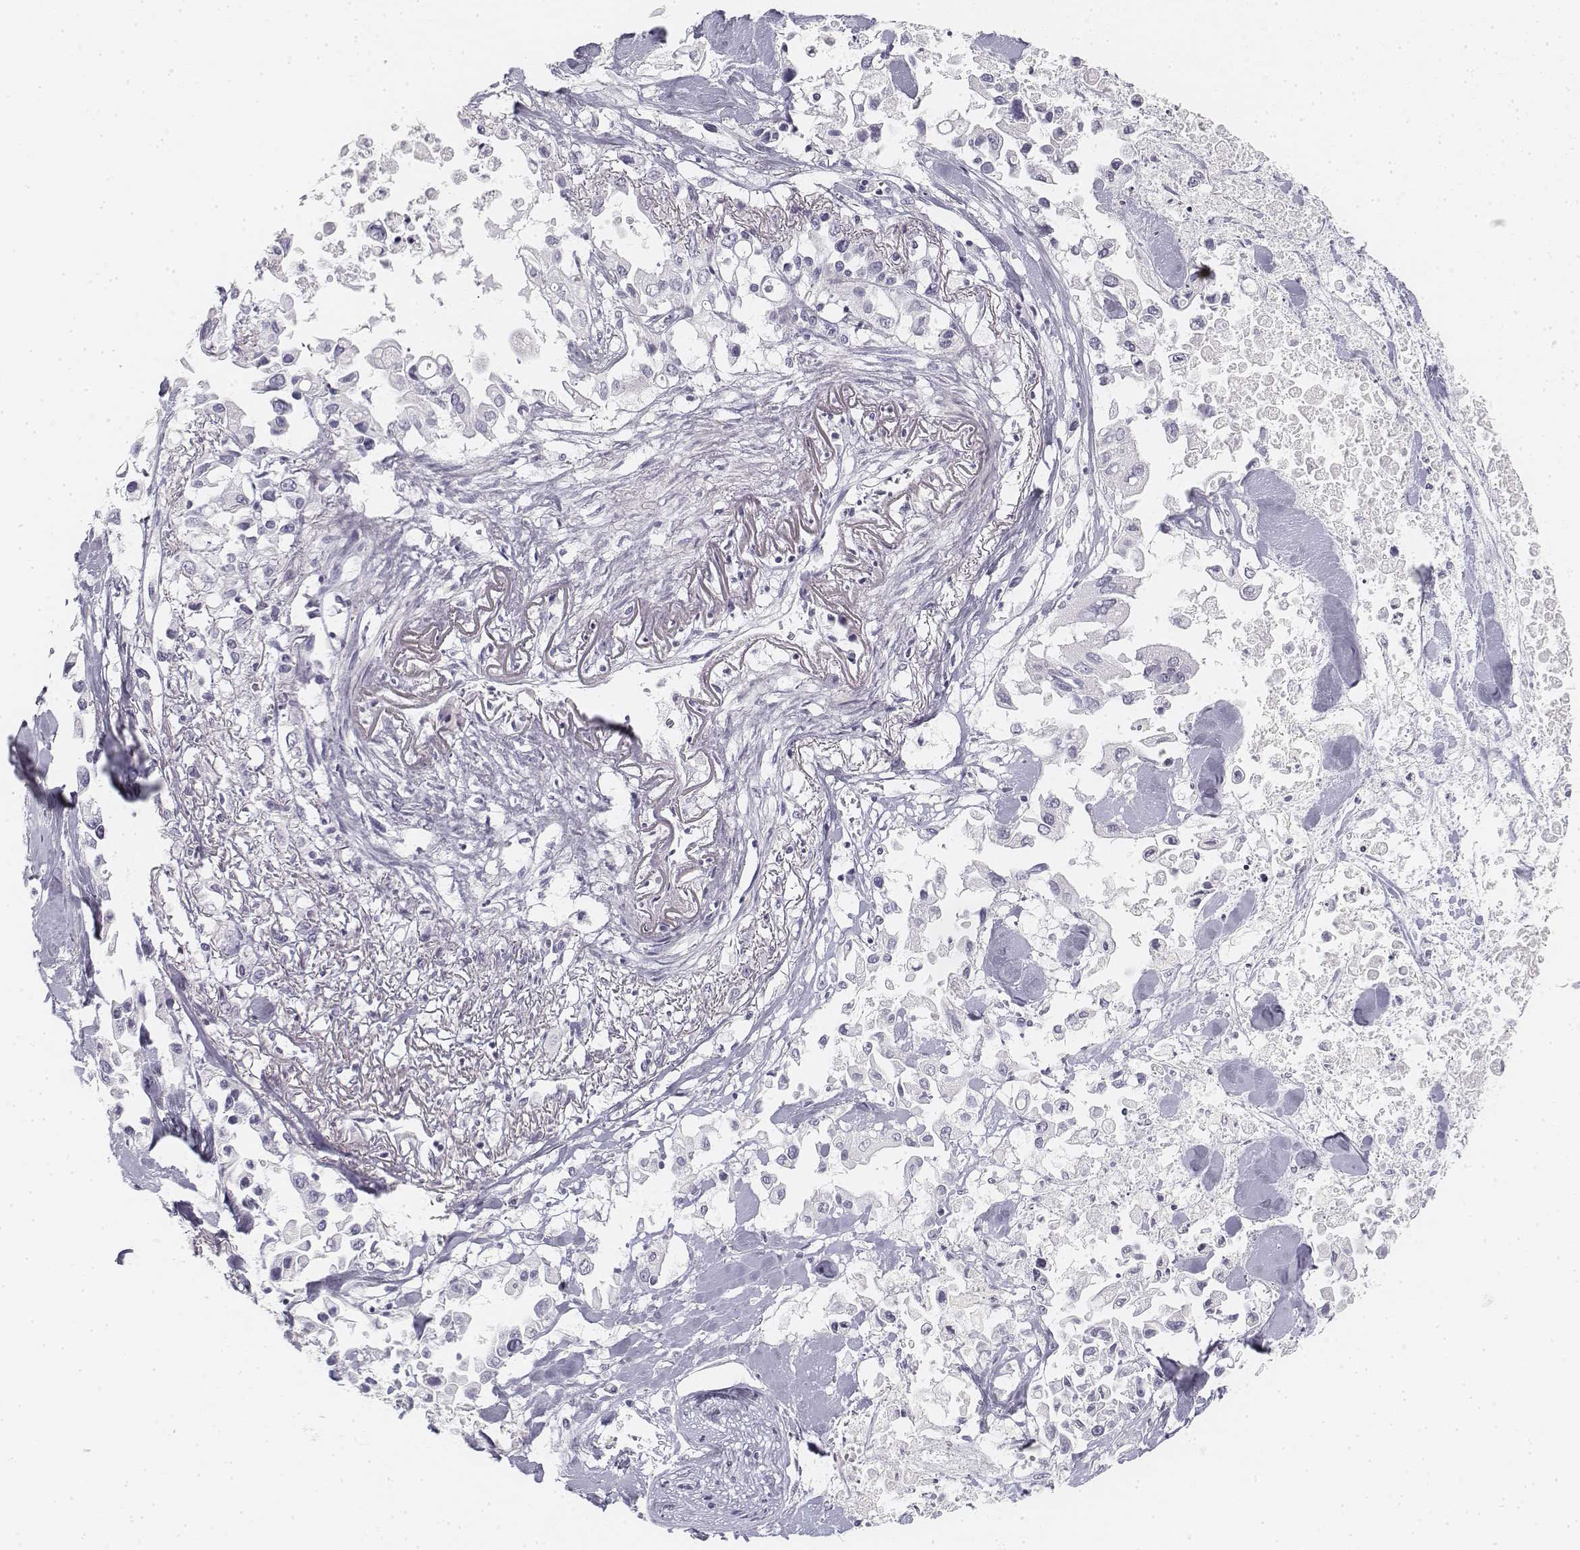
{"staining": {"intensity": "negative", "quantity": "none", "location": "none"}, "tissue": "pancreatic cancer", "cell_type": "Tumor cells", "image_type": "cancer", "snomed": [{"axis": "morphology", "description": "Adenocarcinoma, NOS"}, {"axis": "topography", "description": "Pancreas"}], "caption": "High magnification brightfield microscopy of adenocarcinoma (pancreatic) stained with DAB (3,3'-diaminobenzidine) (brown) and counterstained with hematoxylin (blue): tumor cells show no significant staining.", "gene": "KRT25", "patient": {"sex": "female", "age": 83}}